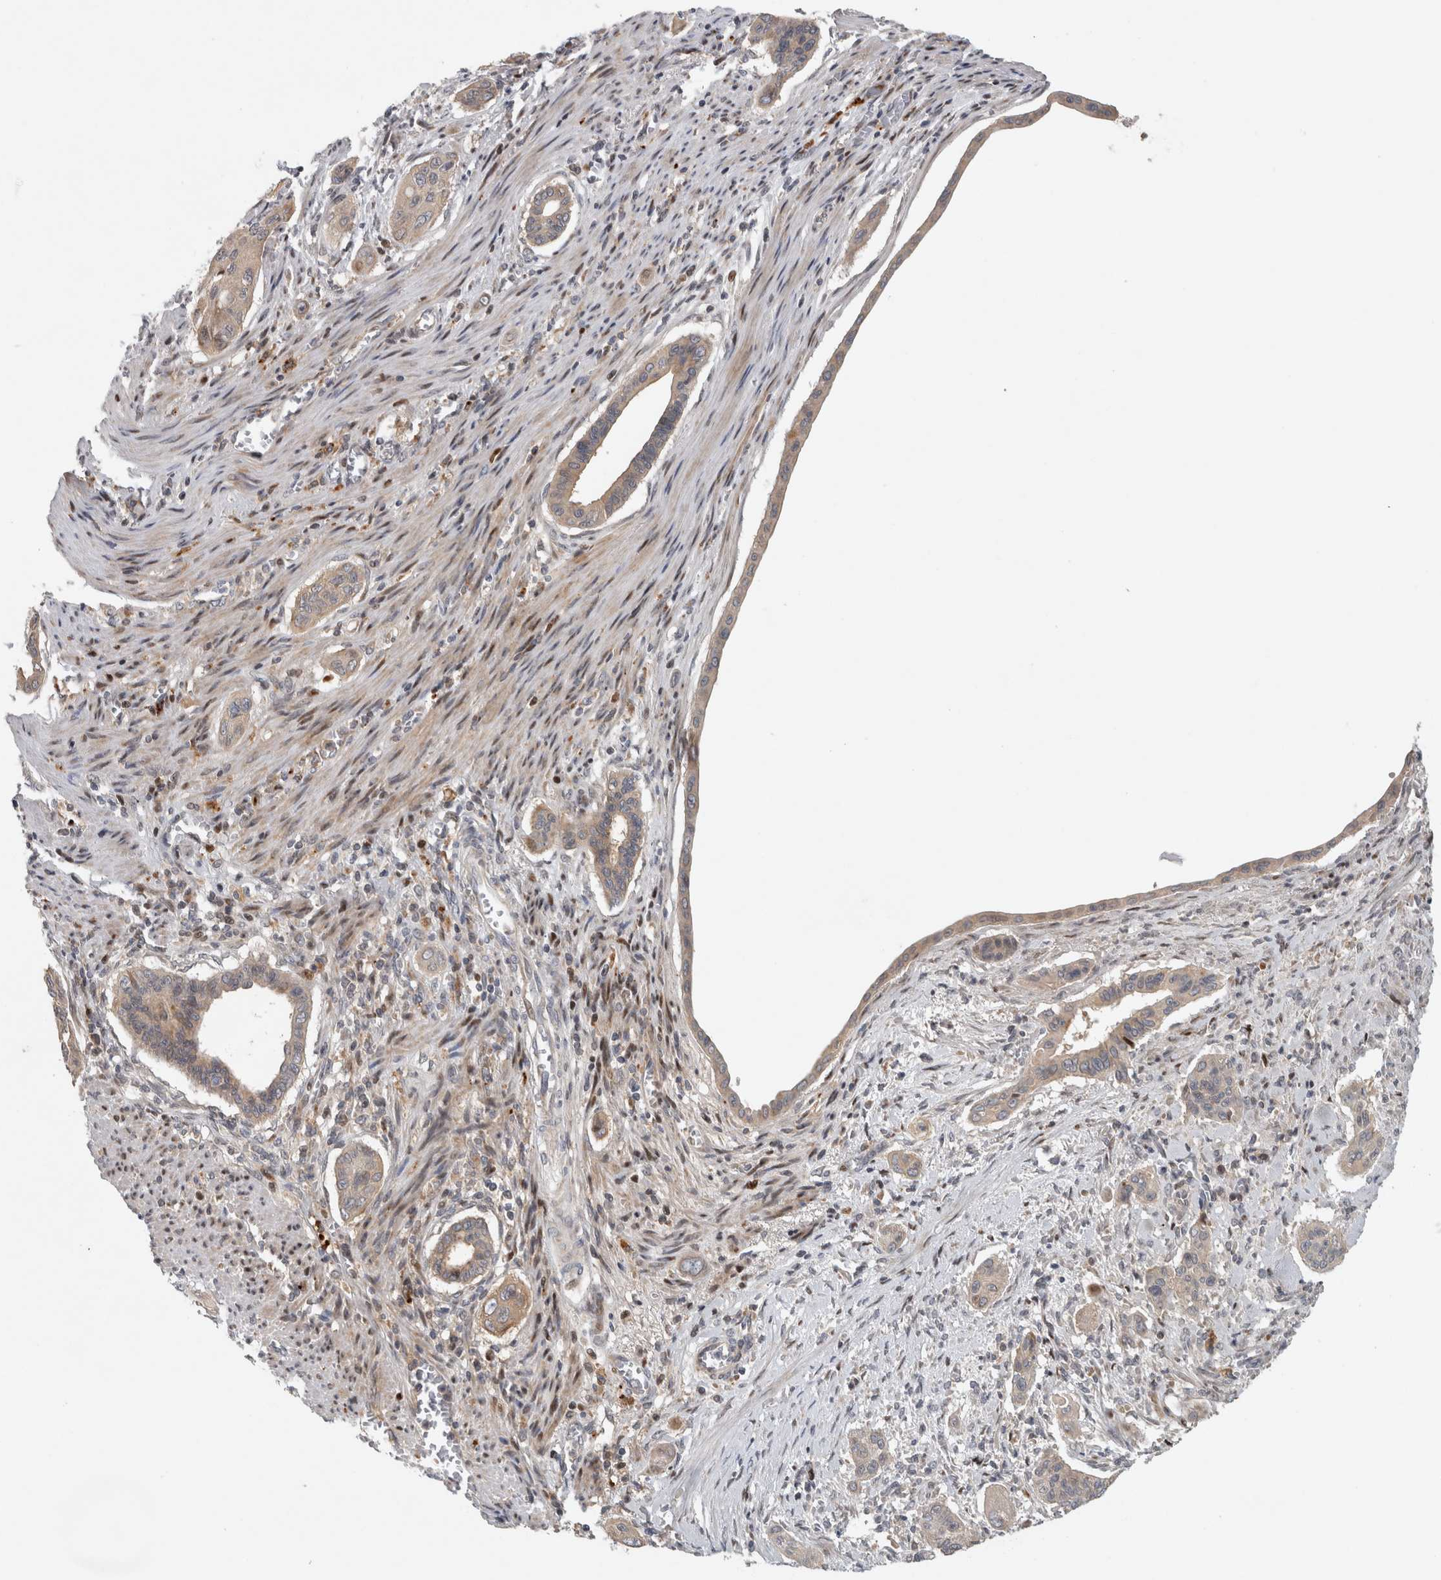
{"staining": {"intensity": "weak", "quantity": ">75%", "location": "cytoplasmic/membranous"}, "tissue": "pancreatic cancer", "cell_type": "Tumor cells", "image_type": "cancer", "snomed": [{"axis": "morphology", "description": "Adenocarcinoma, NOS"}, {"axis": "topography", "description": "Pancreas"}], "caption": "Immunohistochemical staining of human pancreatic adenocarcinoma demonstrates low levels of weak cytoplasmic/membranous staining in about >75% of tumor cells.", "gene": "RBM48", "patient": {"sex": "male", "age": 77}}